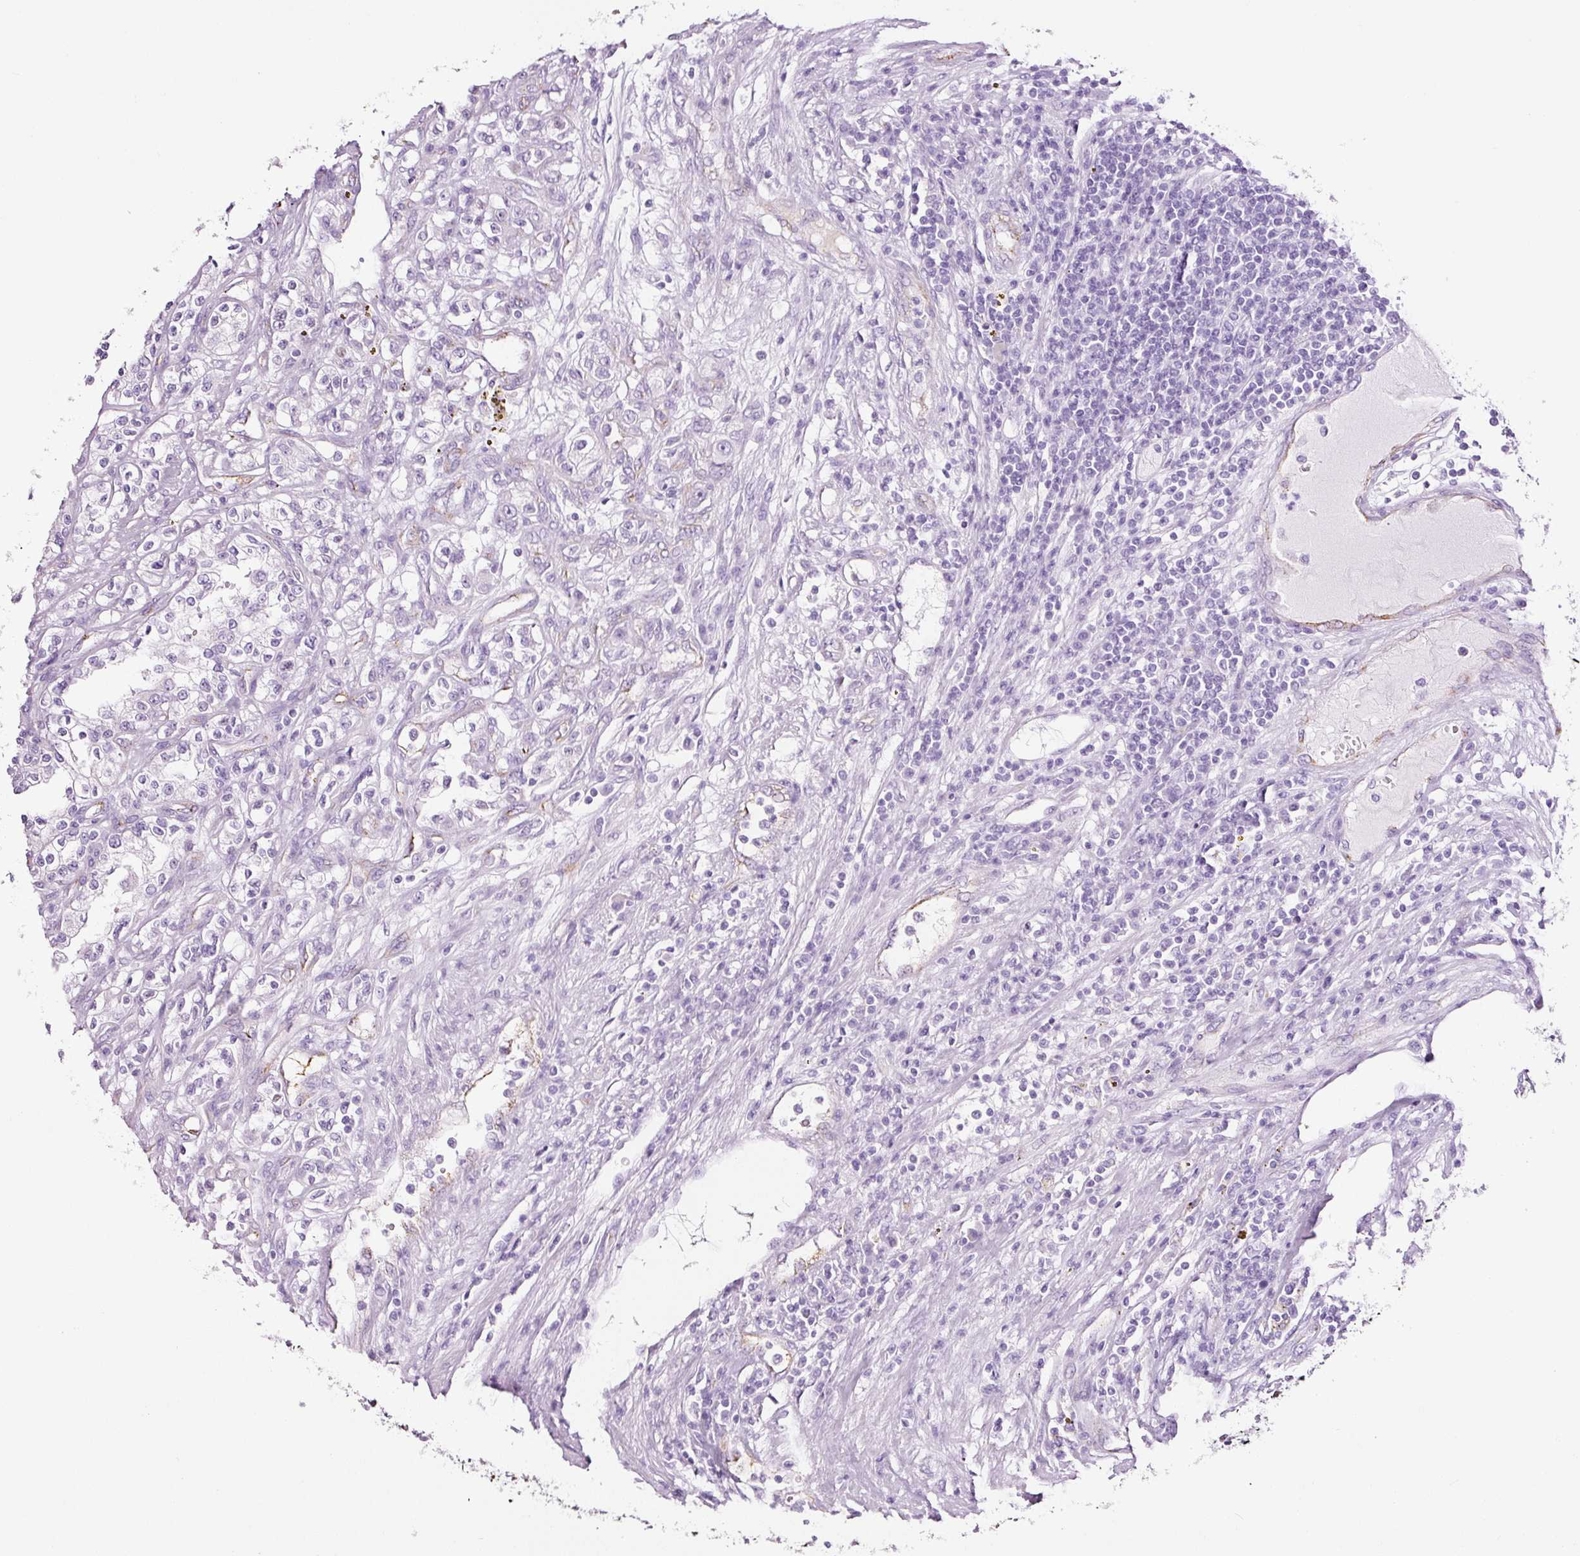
{"staining": {"intensity": "negative", "quantity": "none", "location": "none"}, "tissue": "renal cancer", "cell_type": "Tumor cells", "image_type": "cancer", "snomed": [{"axis": "morphology", "description": "Adenocarcinoma, NOS"}, {"axis": "topography", "description": "Kidney"}], "caption": "Micrograph shows no protein staining in tumor cells of adenocarcinoma (renal) tissue.", "gene": "ADSS1", "patient": {"sex": "female", "age": 52}}